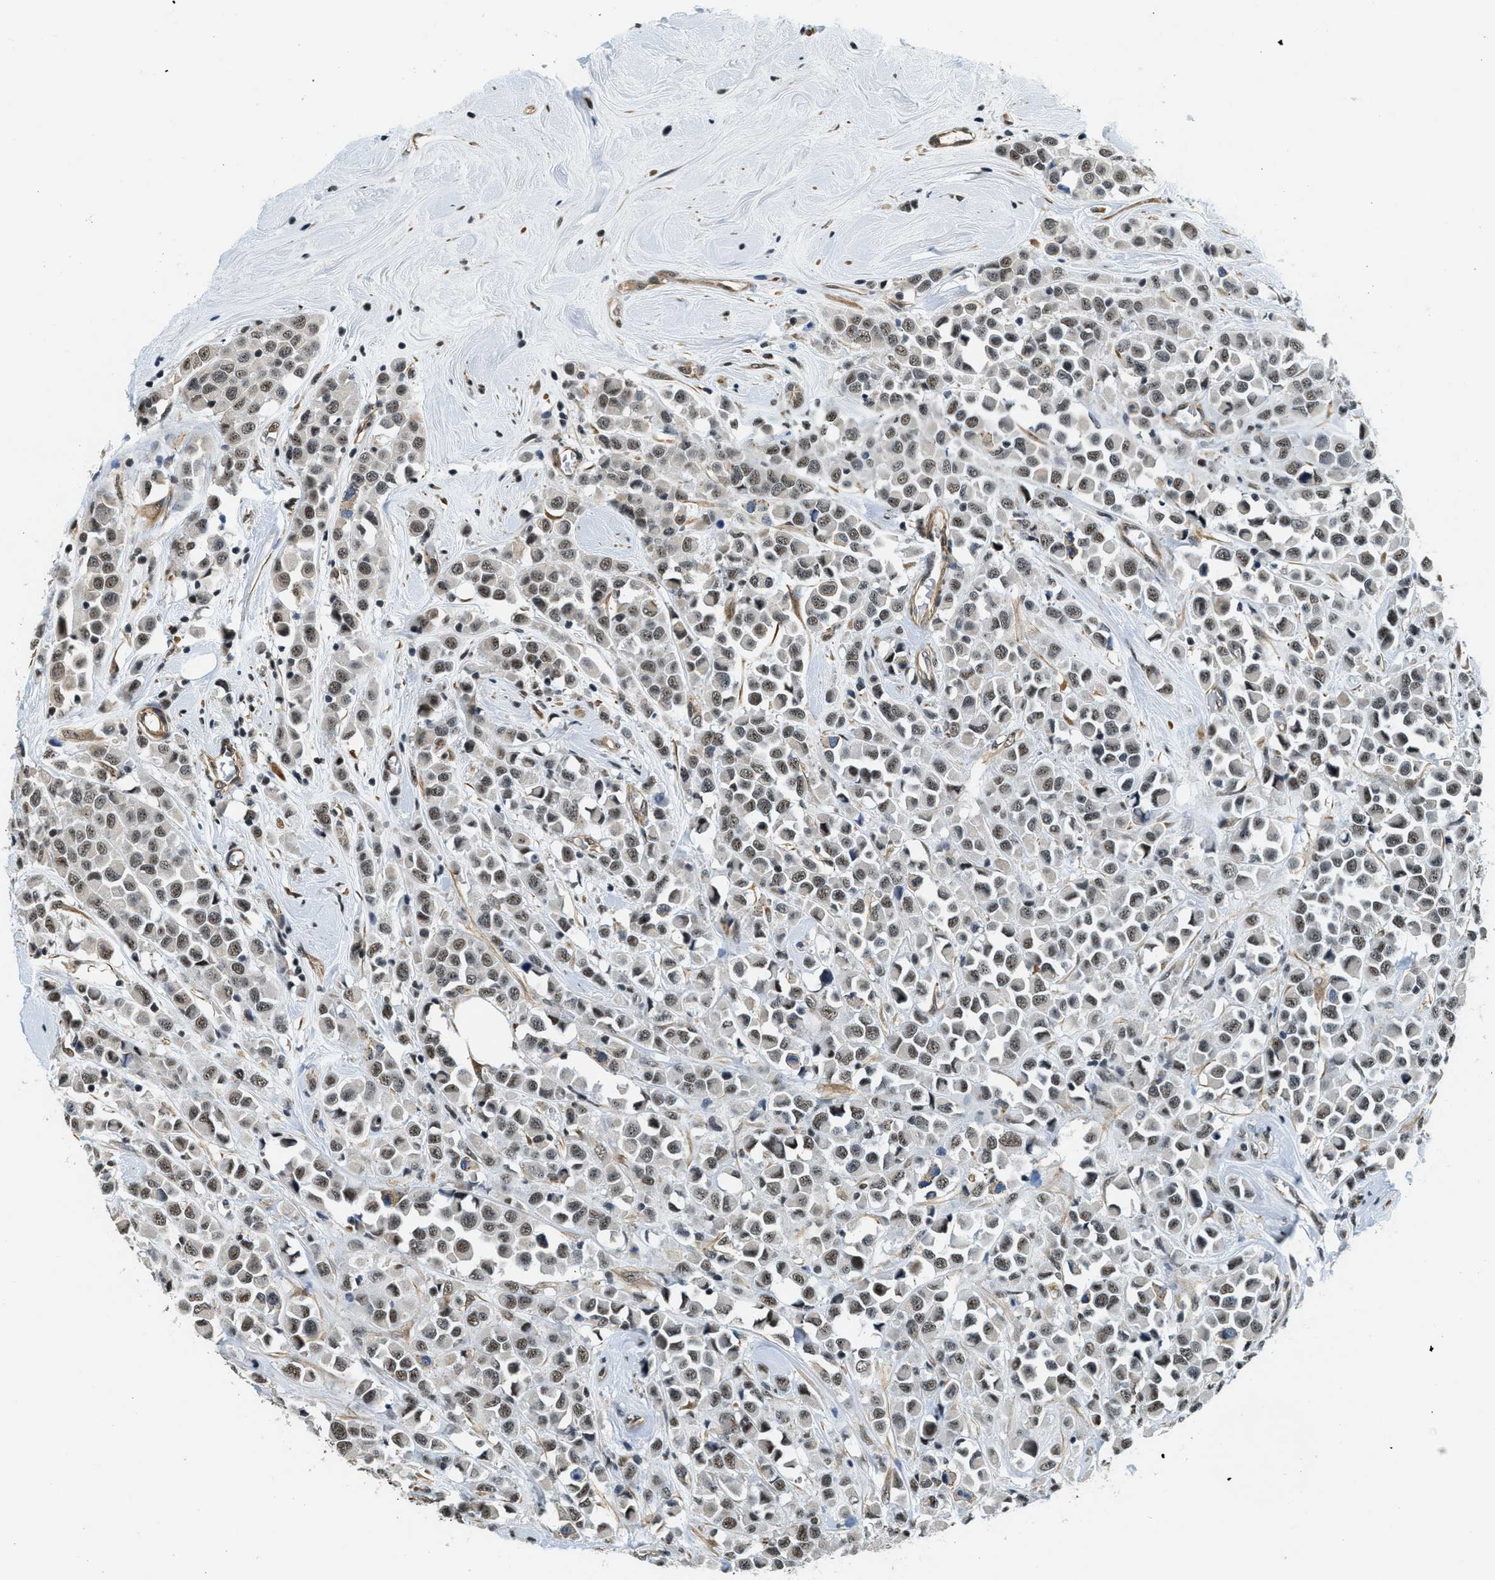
{"staining": {"intensity": "moderate", "quantity": ">75%", "location": "nuclear"}, "tissue": "breast cancer", "cell_type": "Tumor cells", "image_type": "cancer", "snomed": [{"axis": "morphology", "description": "Duct carcinoma"}, {"axis": "topography", "description": "Breast"}], "caption": "Human breast intraductal carcinoma stained for a protein (brown) displays moderate nuclear positive staining in approximately >75% of tumor cells.", "gene": "CFAP36", "patient": {"sex": "female", "age": 61}}